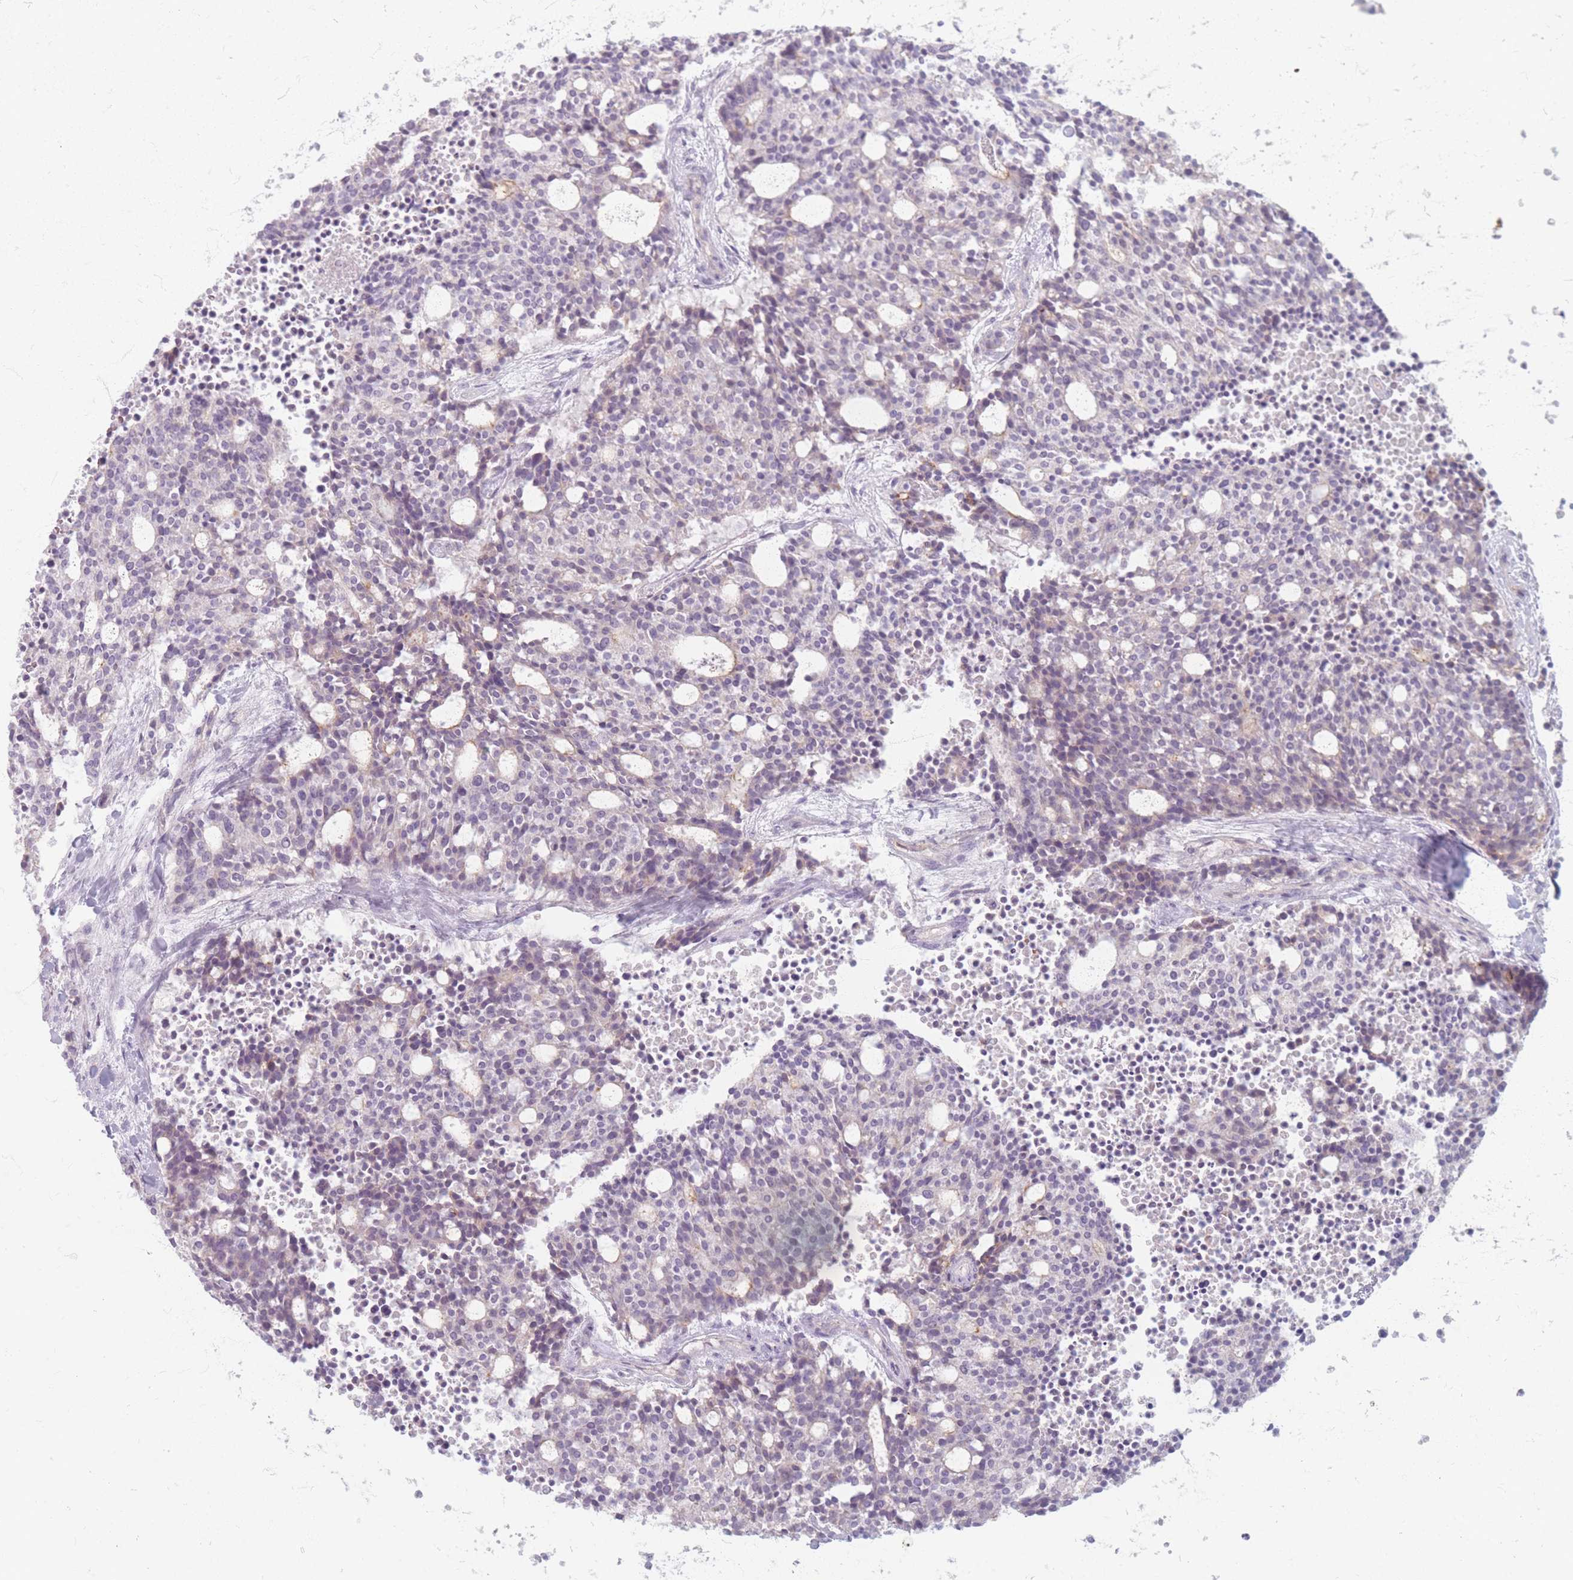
{"staining": {"intensity": "weak", "quantity": "<25%", "location": "cytoplasmic/membranous"}, "tissue": "carcinoid", "cell_type": "Tumor cells", "image_type": "cancer", "snomed": [{"axis": "morphology", "description": "Carcinoid, malignant, NOS"}, {"axis": "topography", "description": "Pancreas"}], "caption": "Human malignant carcinoid stained for a protein using immunohistochemistry (IHC) displays no positivity in tumor cells.", "gene": "CHCHD7", "patient": {"sex": "female", "age": 54}}